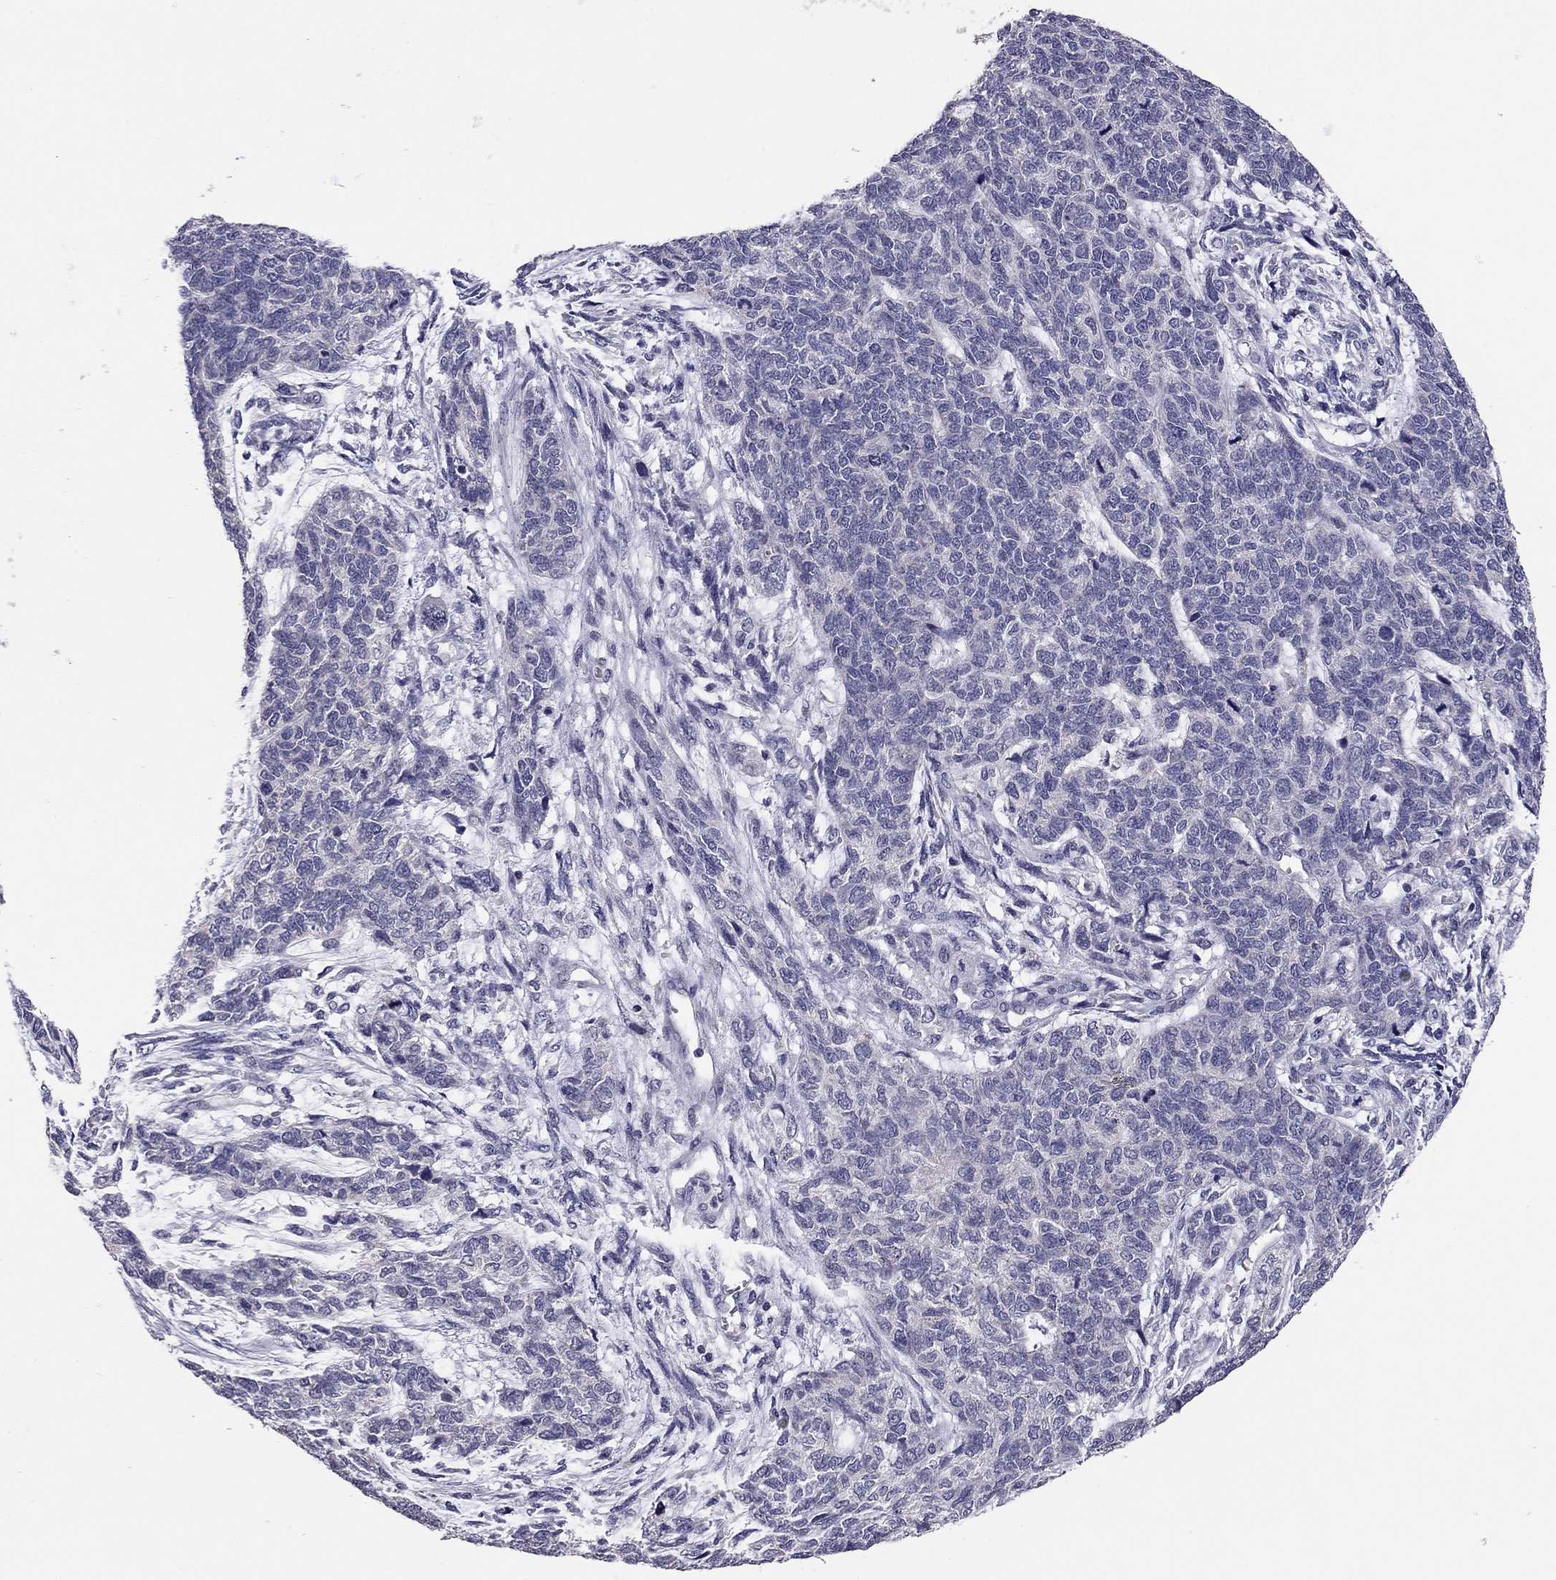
{"staining": {"intensity": "negative", "quantity": "none", "location": "none"}, "tissue": "cervical cancer", "cell_type": "Tumor cells", "image_type": "cancer", "snomed": [{"axis": "morphology", "description": "Squamous cell carcinoma, NOS"}, {"axis": "topography", "description": "Cervix"}], "caption": "The photomicrograph demonstrates no staining of tumor cells in cervical cancer (squamous cell carcinoma). (DAB (3,3'-diaminobenzidine) IHC, high magnification).", "gene": "SCARB1", "patient": {"sex": "female", "age": 63}}